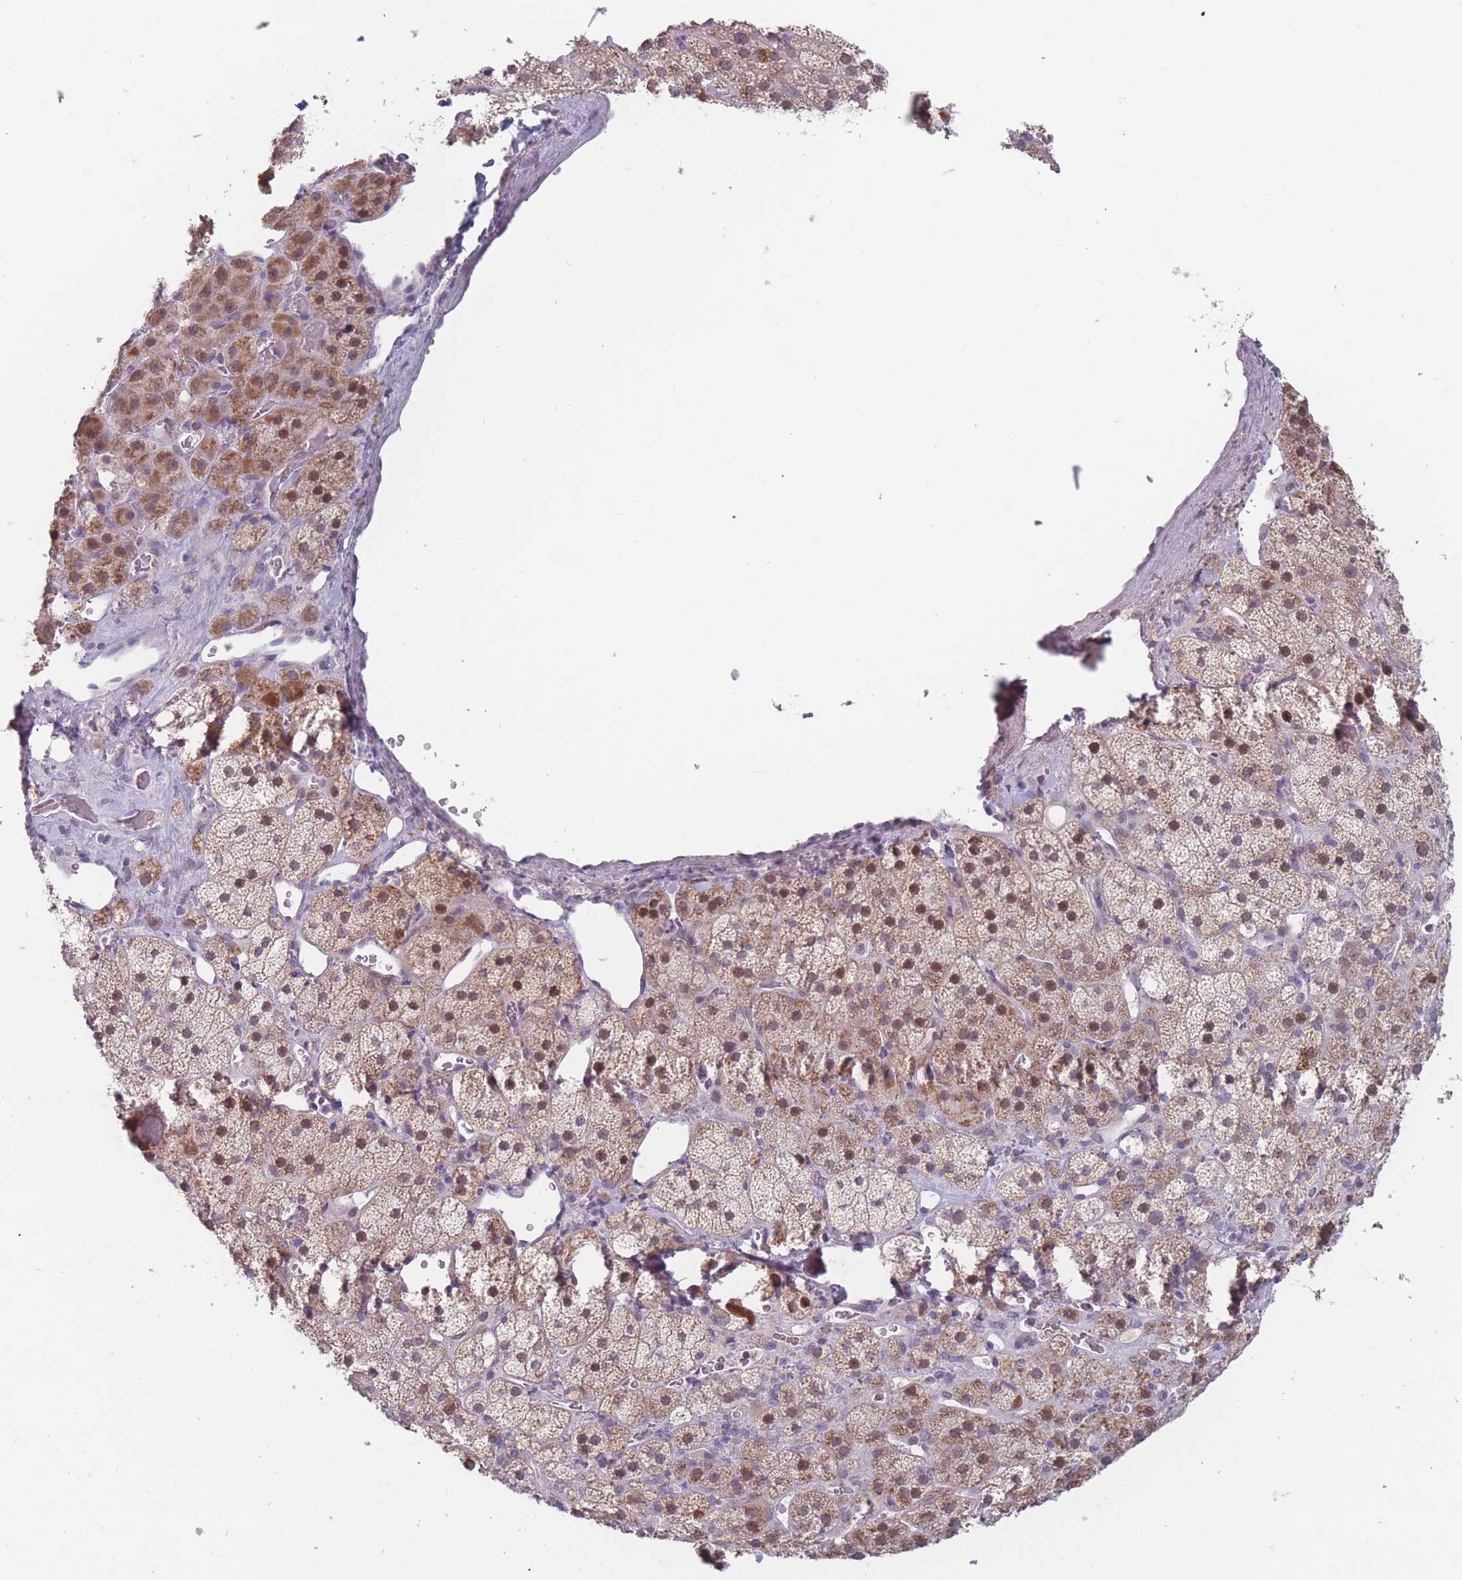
{"staining": {"intensity": "moderate", "quantity": ">75%", "location": "cytoplasmic/membranous,nuclear"}, "tissue": "adrenal gland", "cell_type": "Glandular cells", "image_type": "normal", "snomed": [{"axis": "morphology", "description": "Normal tissue, NOS"}, {"axis": "topography", "description": "Adrenal gland"}], "caption": "Glandular cells display moderate cytoplasmic/membranous,nuclear staining in about >75% of cells in unremarkable adrenal gland.", "gene": "PEX7", "patient": {"sex": "male", "age": 57}}